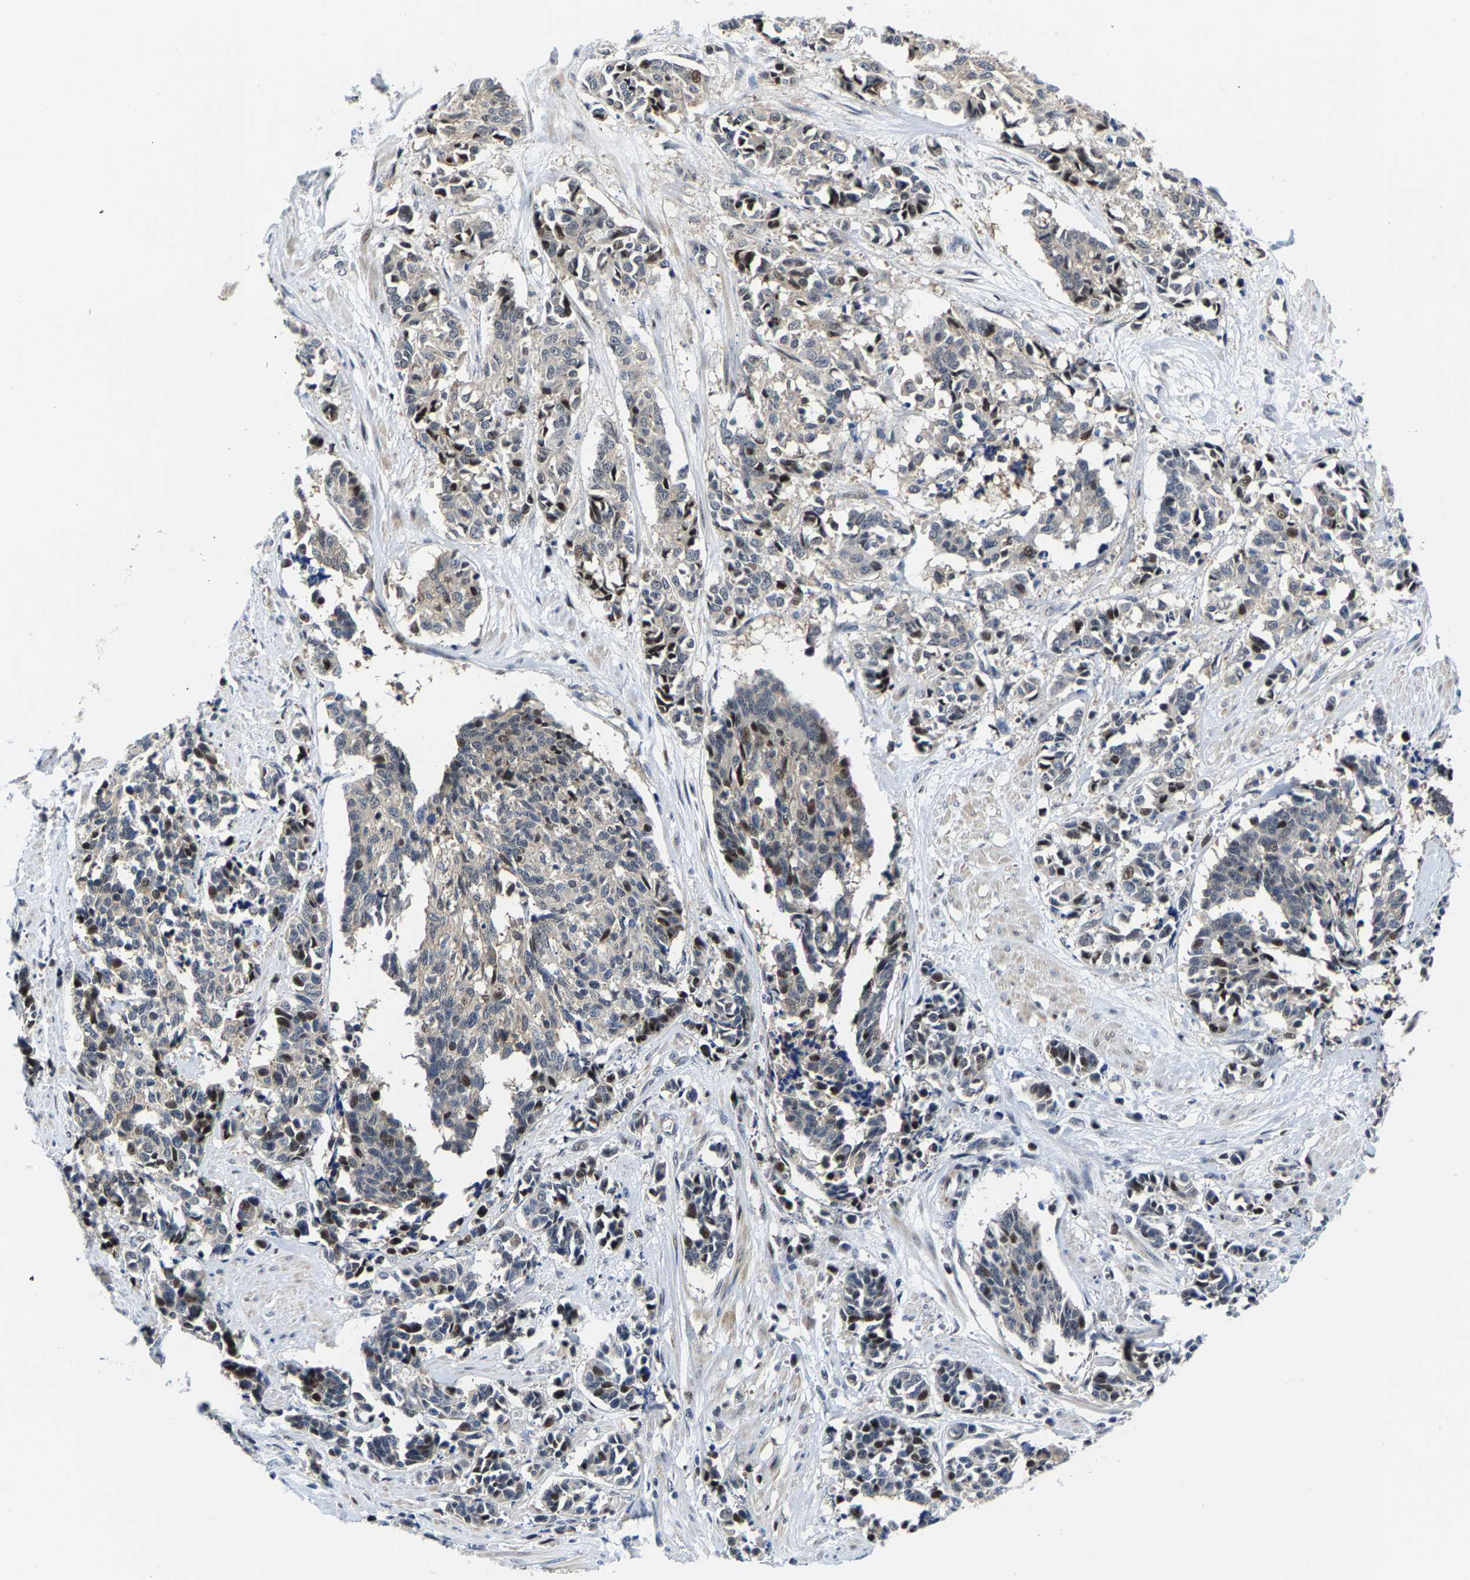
{"staining": {"intensity": "moderate", "quantity": "<25%", "location": "nuclear"}, "tissue": "cervical cancer", "cell_type": "Tumor cells", "image_type": "cancer", "snomed": [{"axis": "morphology", "description": "Squamous cell carcinoma, NOS"}, {"axis": "topography", "description": "Cervix"}], "caption": "Tumor cells display low levels of moderate nuclear positivity in approximately <25% of cells in human cervical squamous cell carcinoma. The staining is performed using DAB (3,3'-diaminobenzidine) brown chromogen to label protein expression. The nuclei are counter-stained blue using hematoxylin.", "gene": "GTPBP10", "patient": {"sex": "female", "age": 35}}